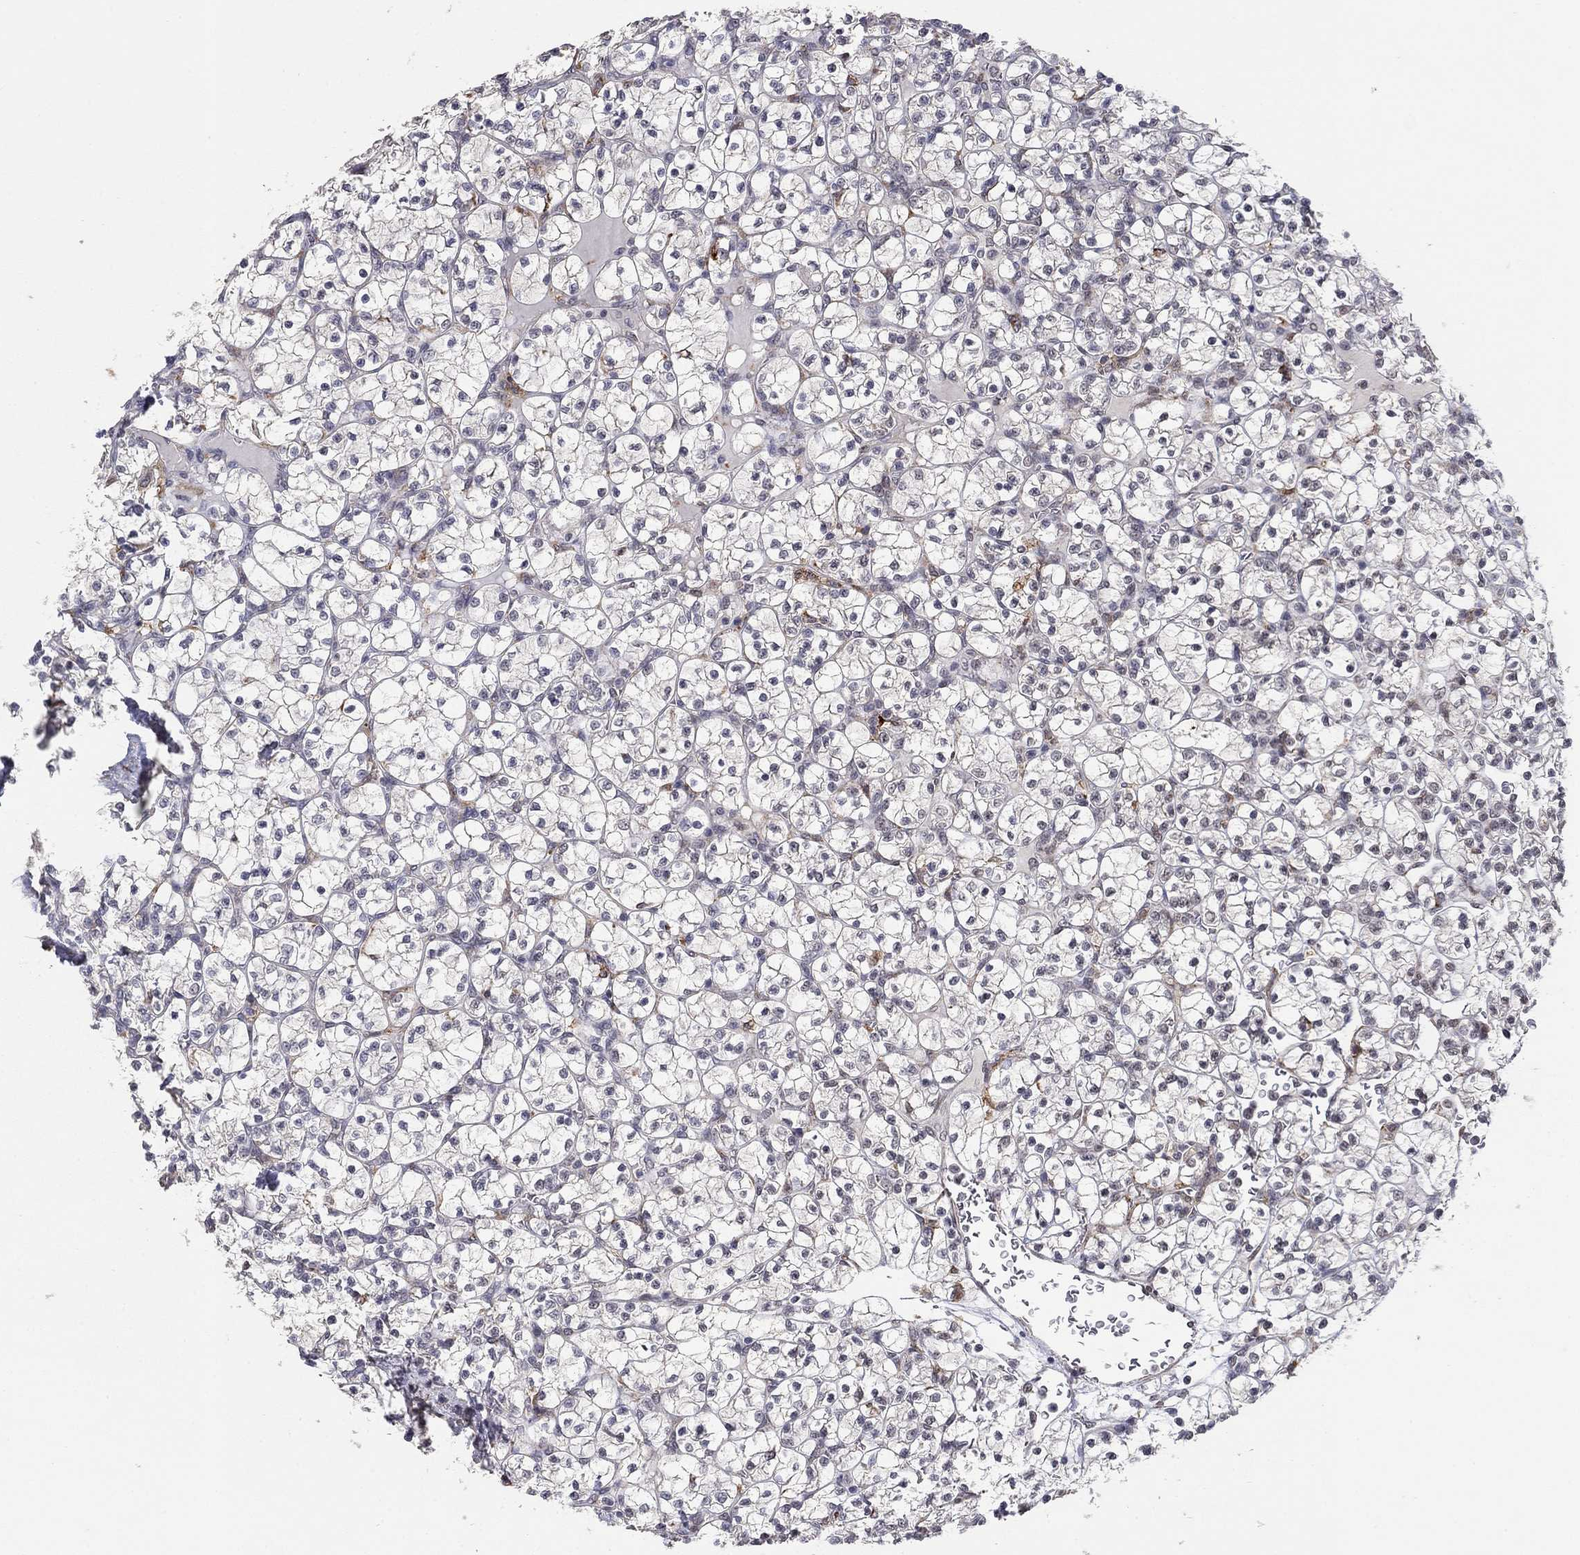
{"staining": {"intensity": "weak", "quantity": "<25%", "location": "nuclear"}, "tissue": "renal cancer", "cell_type": "Tumor cells", "image_type": "cancer", "snomed": [{"axis": "morphology", "description": "Adenocarcinoma, NOS"}, {"axis": "topography", "description": "Kidney"}], "caption": "The immunohistochemistry histopathology image has no significant expression in tumor cells of renal adenocarcinoma tissue.", "gene": "GRIA3", "patient": {"sex": "female", "age": 89}}